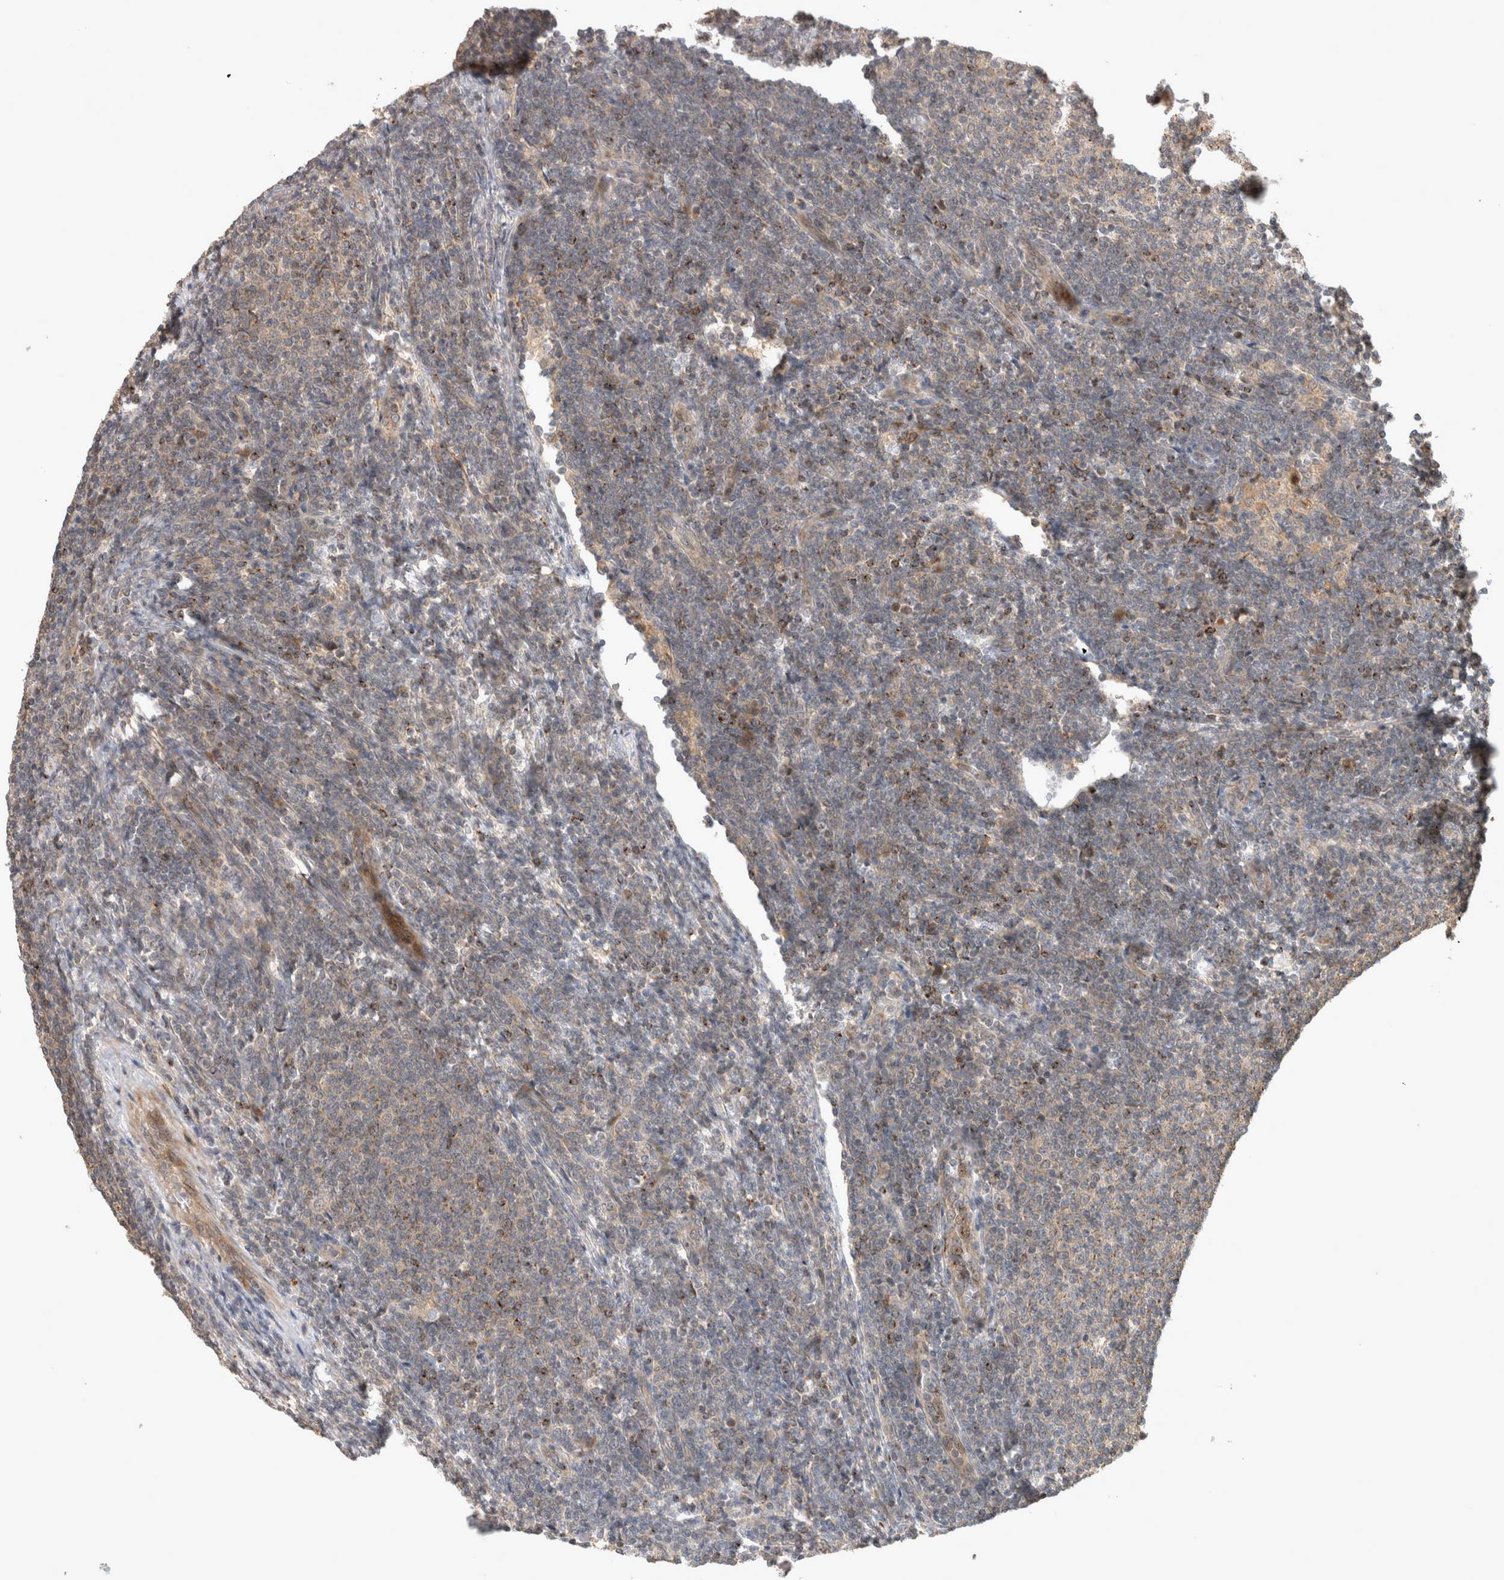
{"staining": {"intensity": "weak", "quantity": "<25%", "location": "cytoplasmic/membranous"}, "tissue": "lymphoma", "cell_type": "Tumor cells", "image_type": "cancer", "snomed": [{"axis": "morphology", "description": "Malignant lymphoma, non-Hodgkin's type, Low grade"}, {"axis": "topography", "description": "Lymph node"}], "caption": "A high-resolution micrograph shows immunohistochemistry staining of lymphoma, which exhibits no significant expression in tumor cells.", "gene": "SERAC1", "patient": {"sex": "male", "age": 66}}